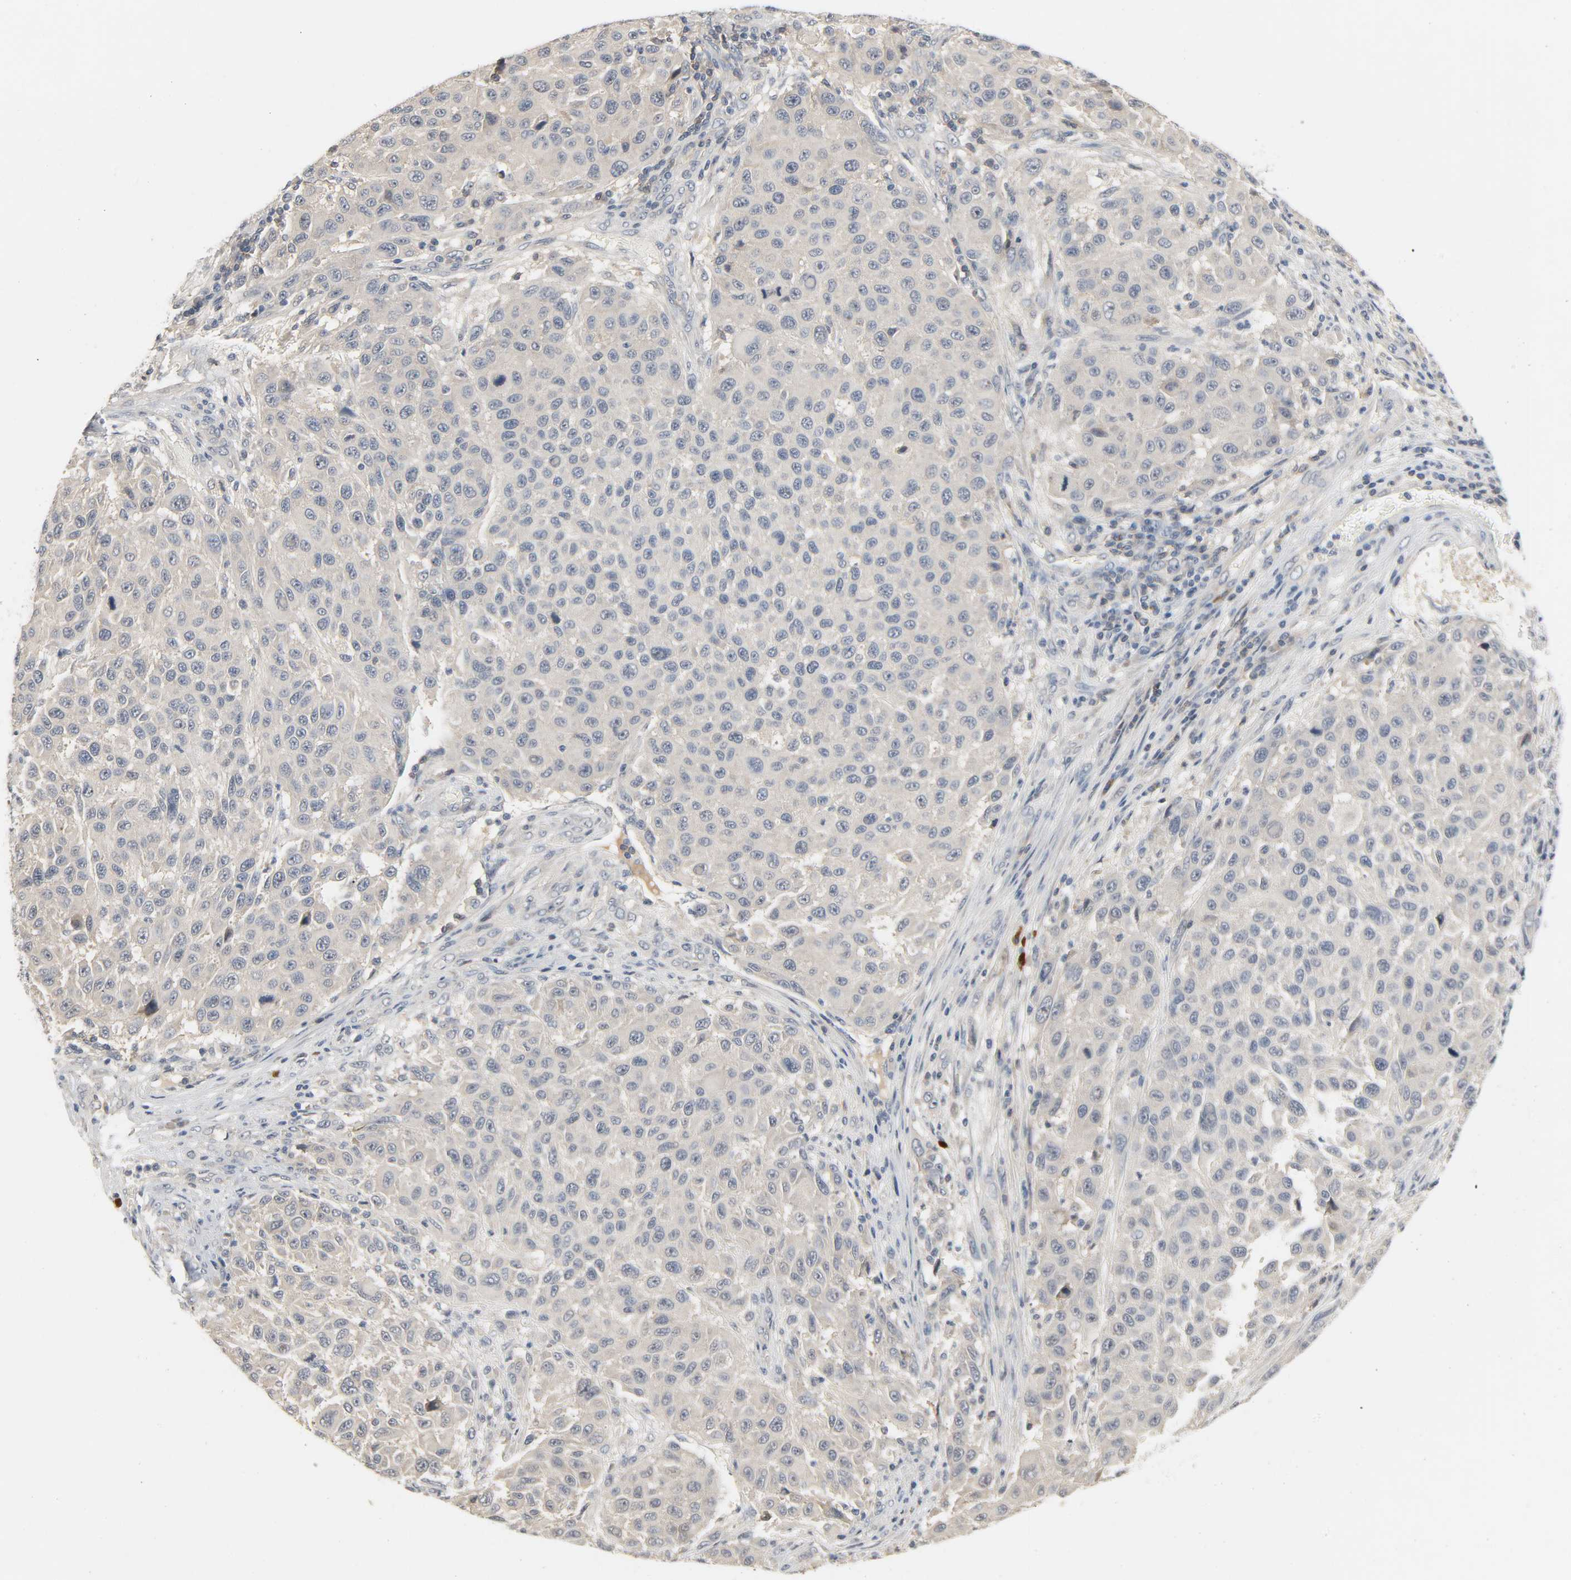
{"staining": {"intensity": "negative", "quantity": "none", "location": "none"}, "tissue": "melanoma", "cell_type": "Tumor cells", "image_type": "cancer", "snomed": [{"axis": "morphology", "description": "Malignant melanoma, Metastatic site"}, {"axis": "topography", "description": "Lymph node"}], "caption": "This is a image of immunohistochemistry staining of malignant melanoma (metastatic site), which shows no staining in tumor cells.", "gene": "CD4", "patient": {"sex": "male", "age": 61}}